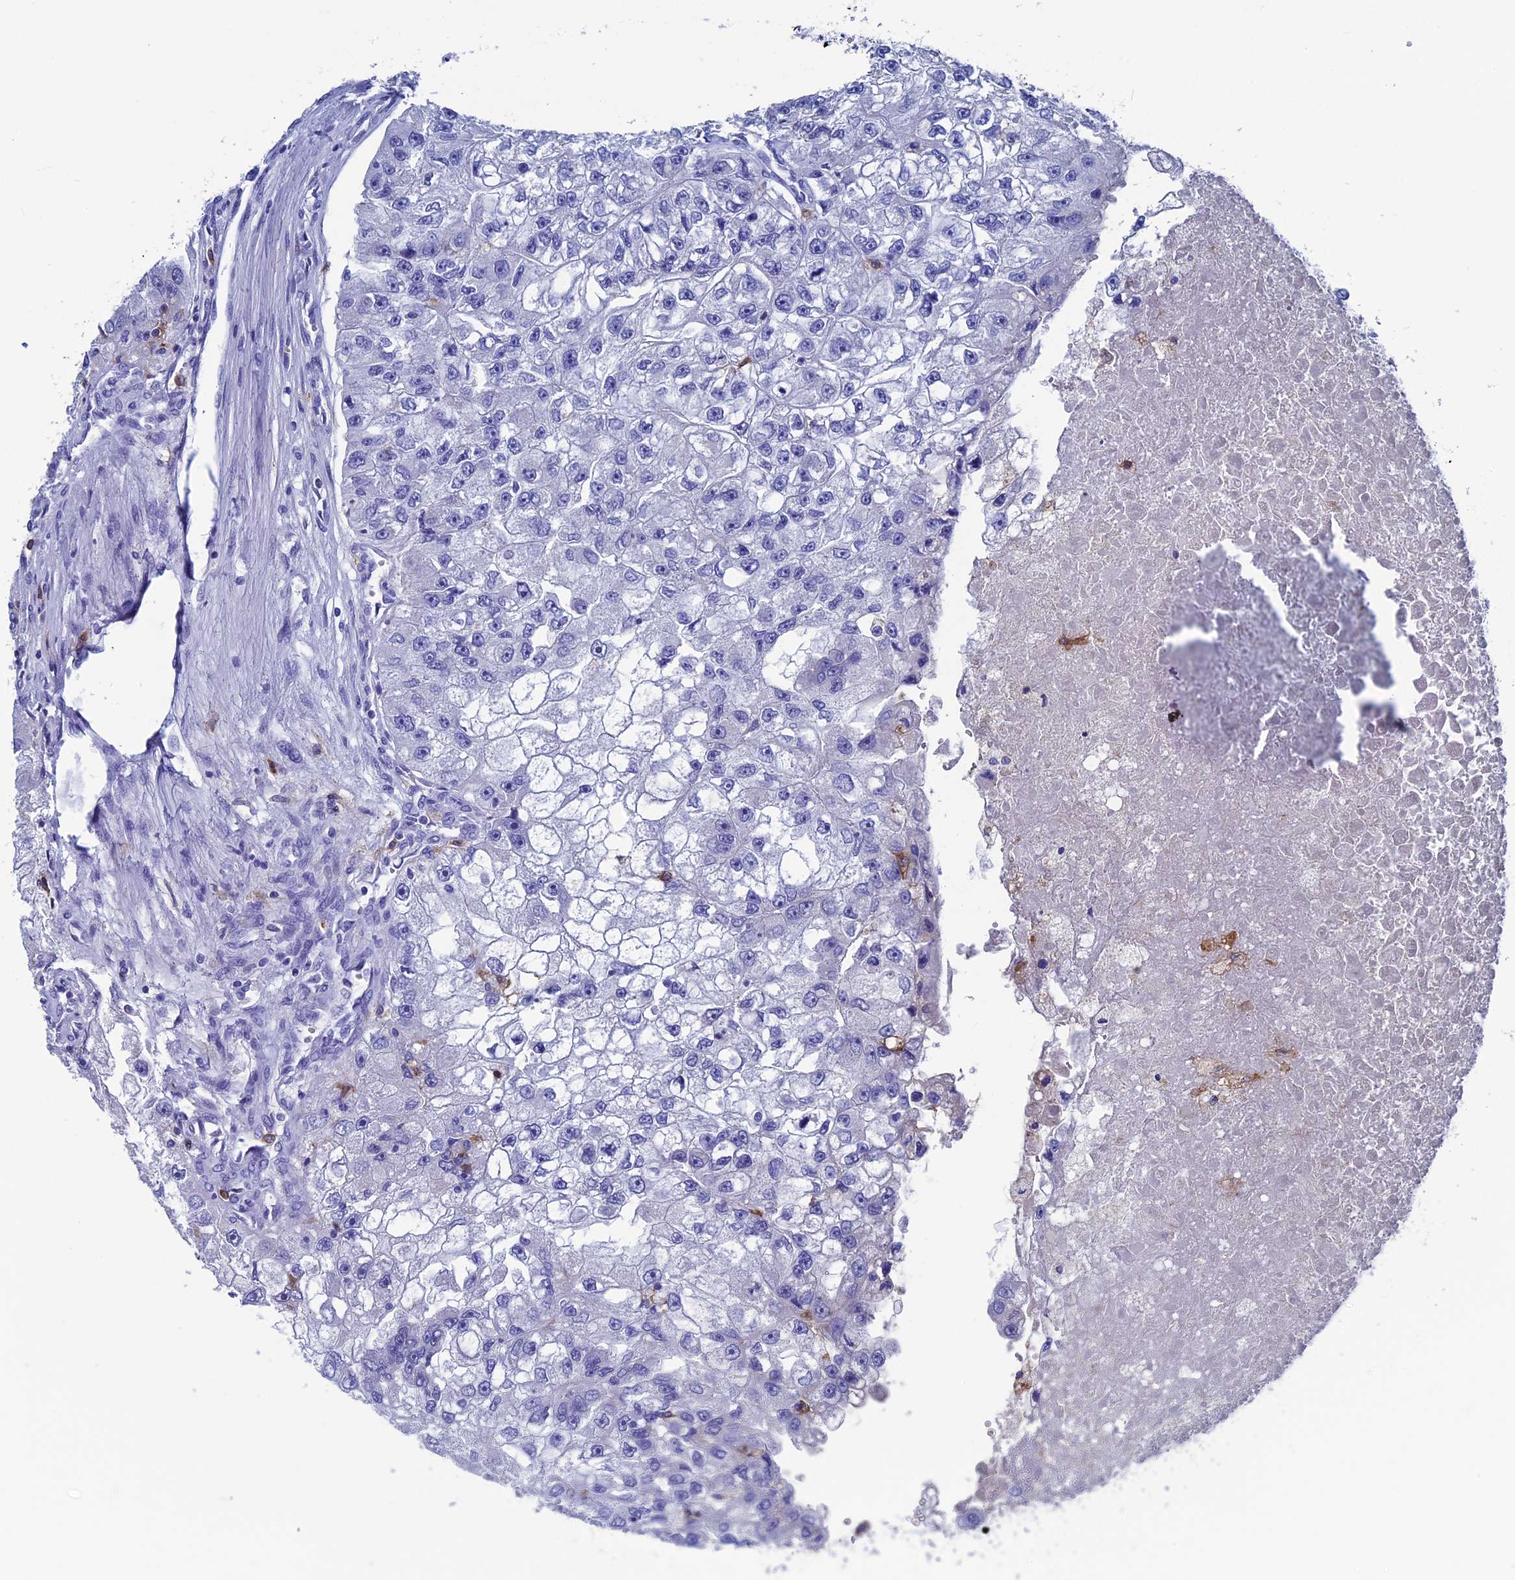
{"staining": {"intensity": "negative", "quantity": "none", "location": "none"}, "tissue": "renal cancer", "cell_type": "Tumor cells", "image_type": "cancer", "snomed": [{"axis": "morphology", "description": "Adenocarcinoma, NOS"}, {"axis": "topography", "description": "Kidney"}], "caption": "Tumor cells are negative for brown protein staining in renal adenocarcinoma.", "gene": "TYROBP", "patient": {"sex": "male", "age": 63}}